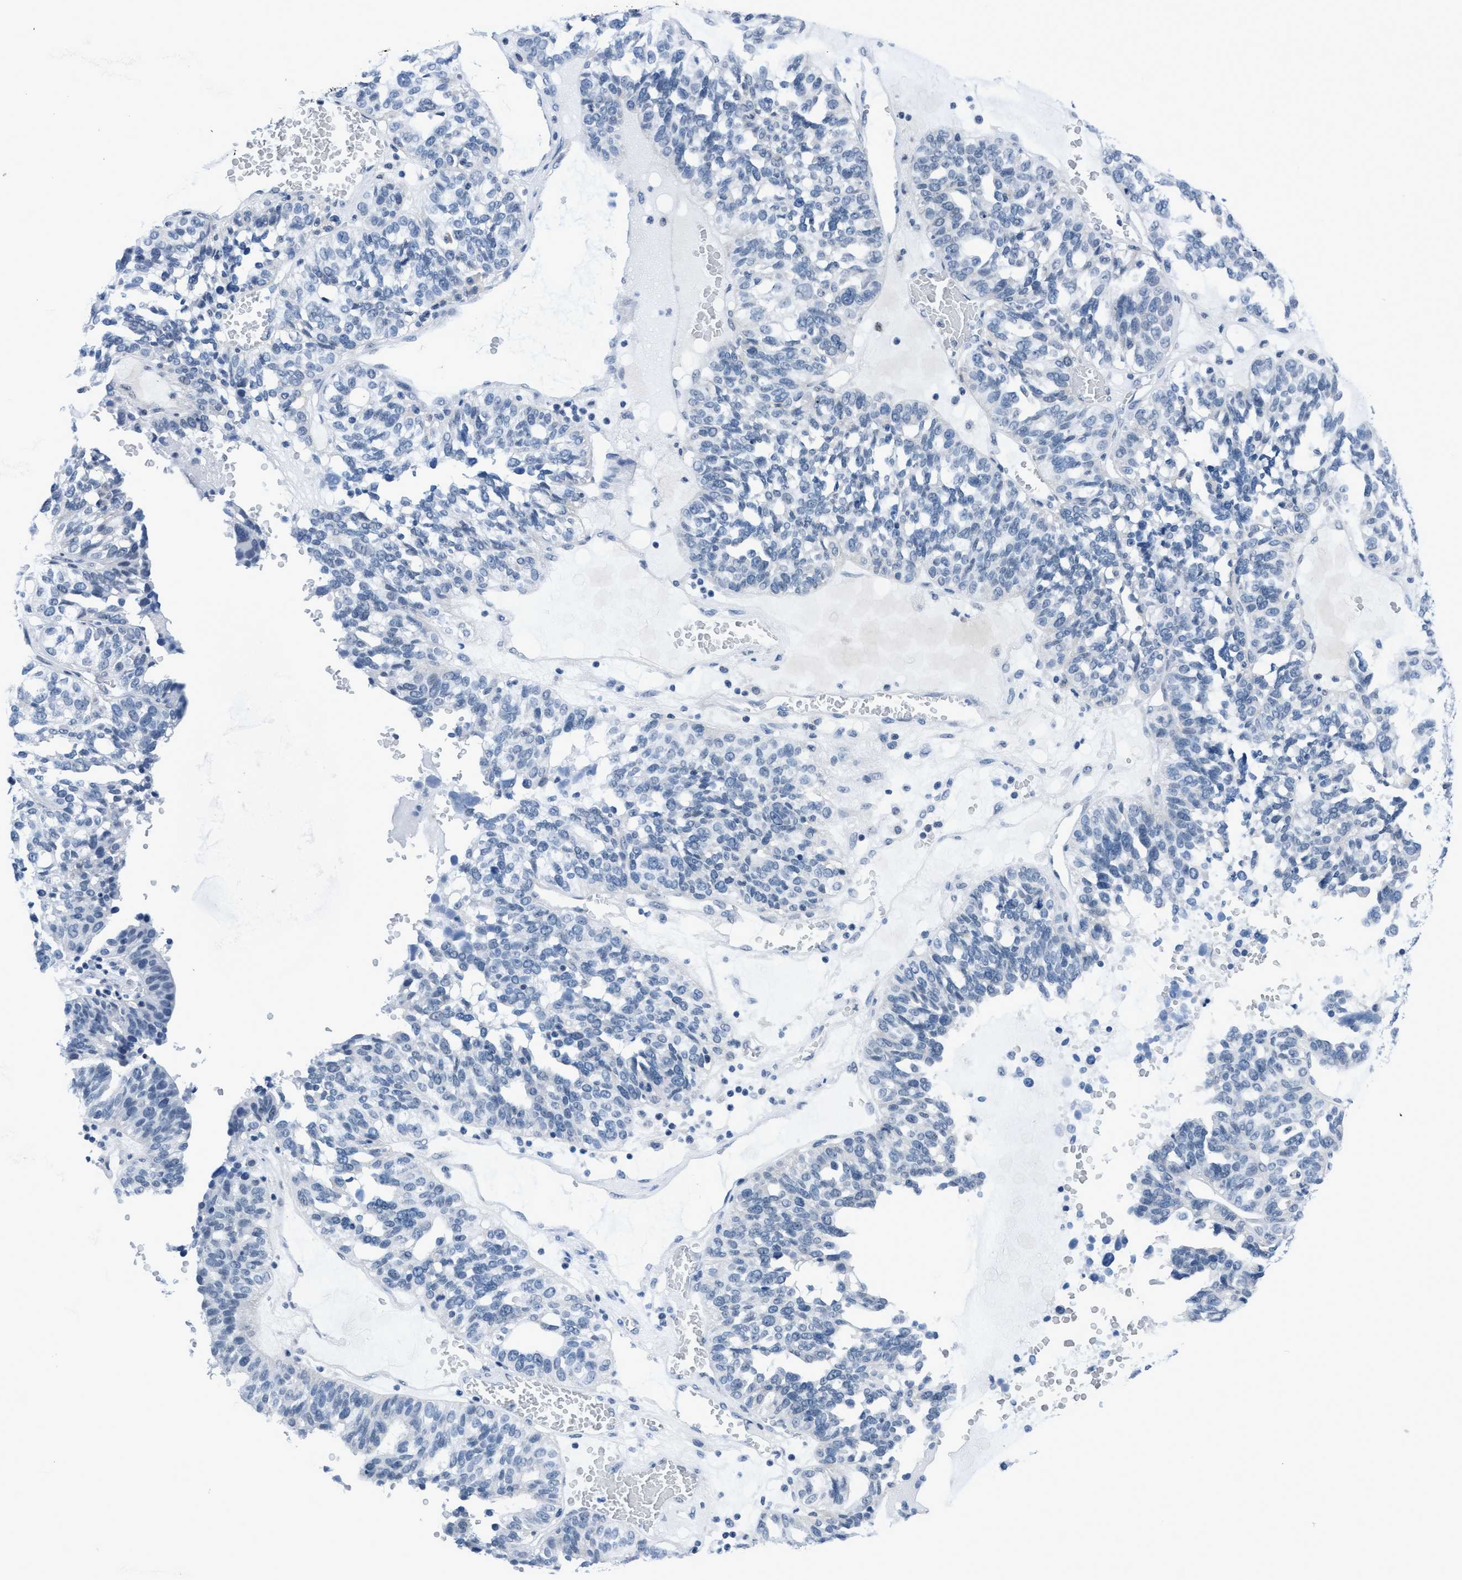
{"staining": {"intensity": "negative", "quantity": "none", "location": "none"}, "tissue": "ovarian cancer", "cell_type": "Tumor cells", "image_type": "cancer", "snomed": [{"axis": "morphology", "description": "Cystadenocarcinoma, serous, NOS"}, {"axis": "topography", "description": "Ovary"}], "caption": "There is no significant expression in tumor cells of ovarian cancer (serous cystadenocarcinoma).", "gene": "DNAI1", "patient": {"sex": "female", "age": 59}}